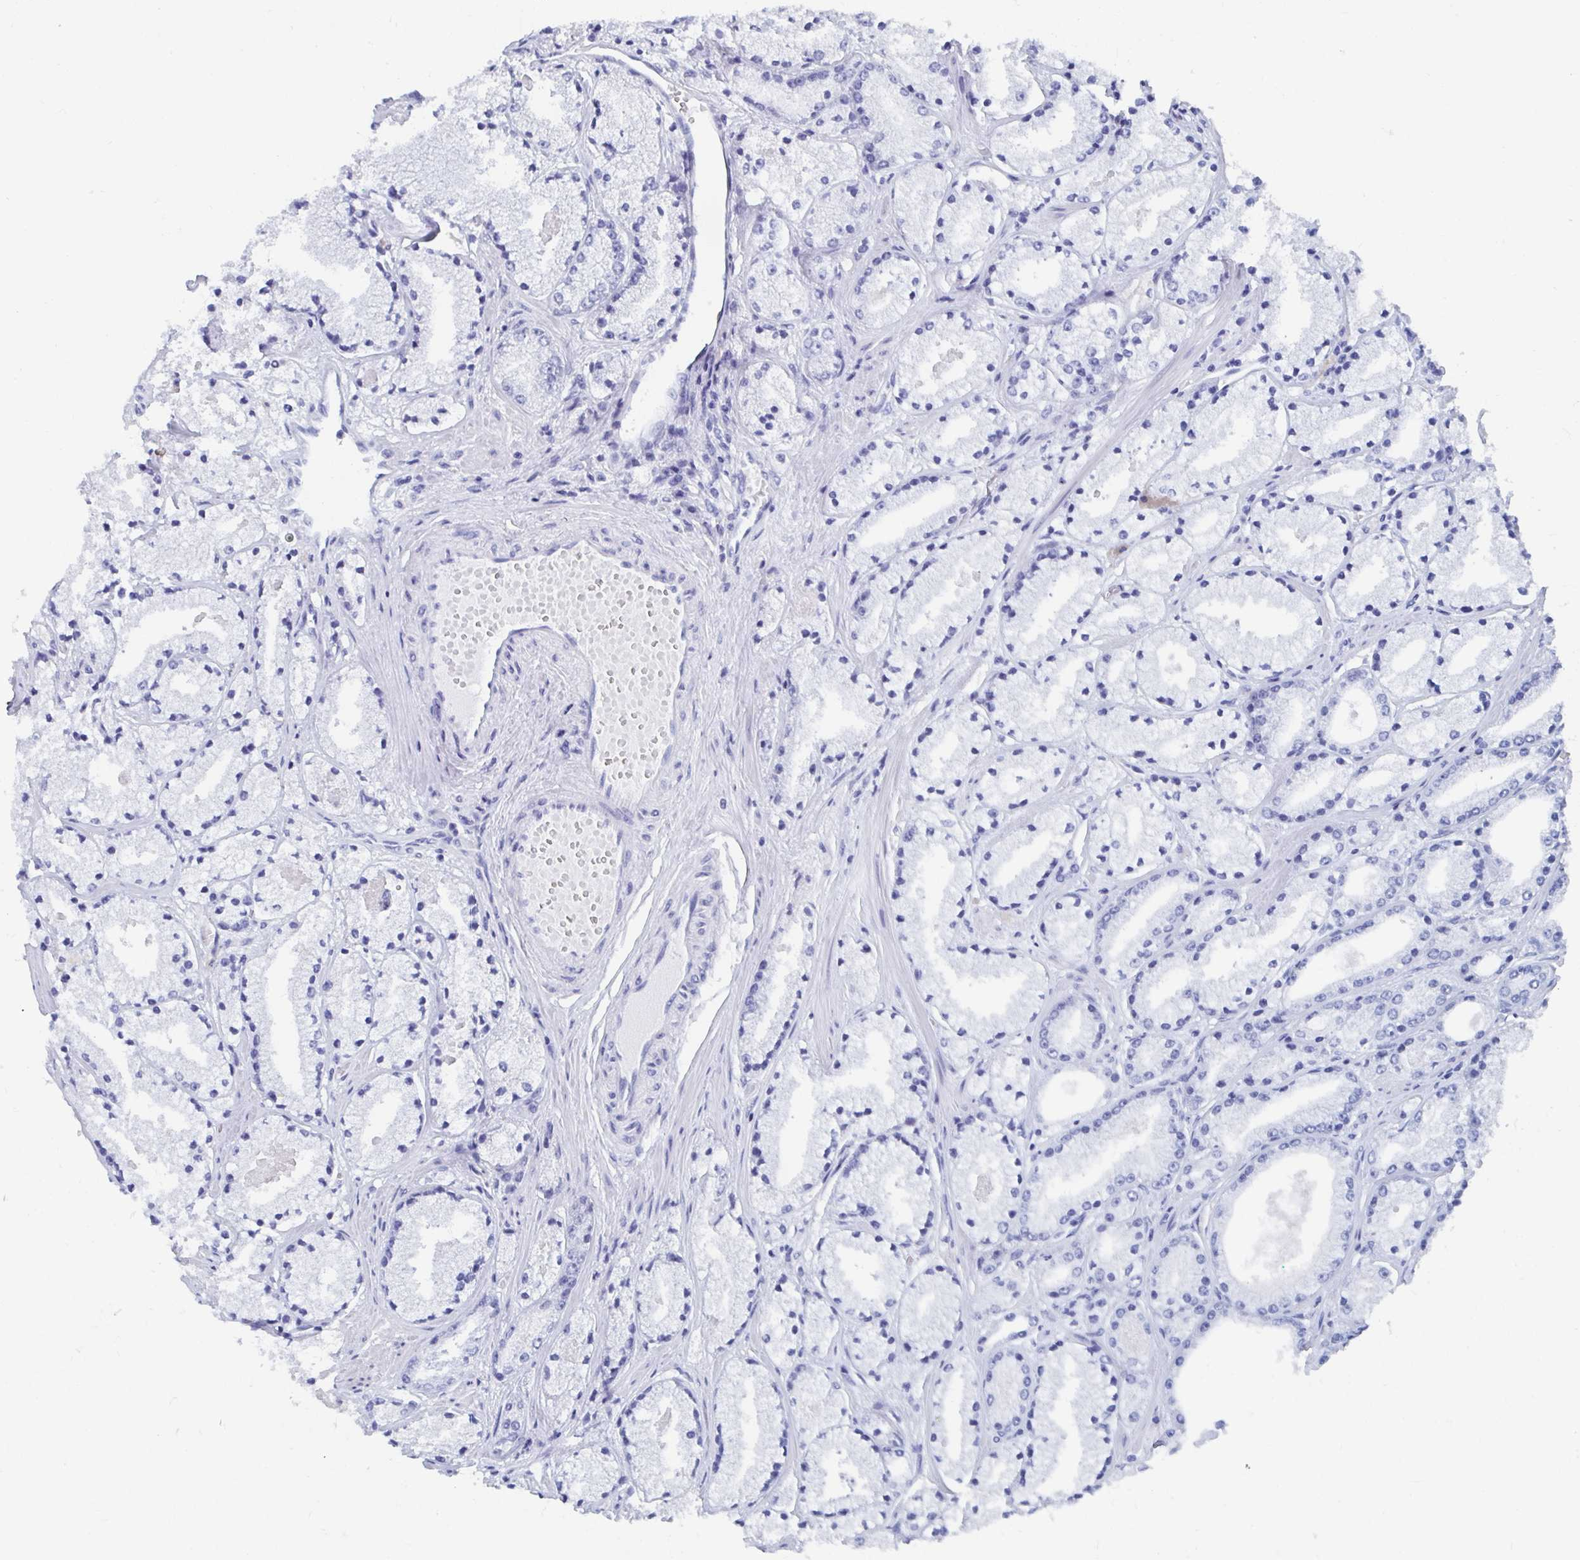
{"staining": {"intensity": "negative", "quantity": "none", "location": "none"}, "tissue": "prostate cancer", "cell_type": "Tumor cells", "image_type": "cancer", "snomed": [{"axis": "morphology", "description": "Adenocarcinoma, High grade"}, {"axis": "topography", "description": "Prostate"}], "caption": "The immunohistochemistry photomicrograph has no significant staining in tumor cells of high-grade adenocarcinoma (prostate) tissue. The staining is performed using DAB (3,3'-diaminobenzidine) brown chromogen with nuclei counter-stained in using hematoxylin.", "gene": "HDGFL1", "patient": {"sex": "male", "age": 63}}